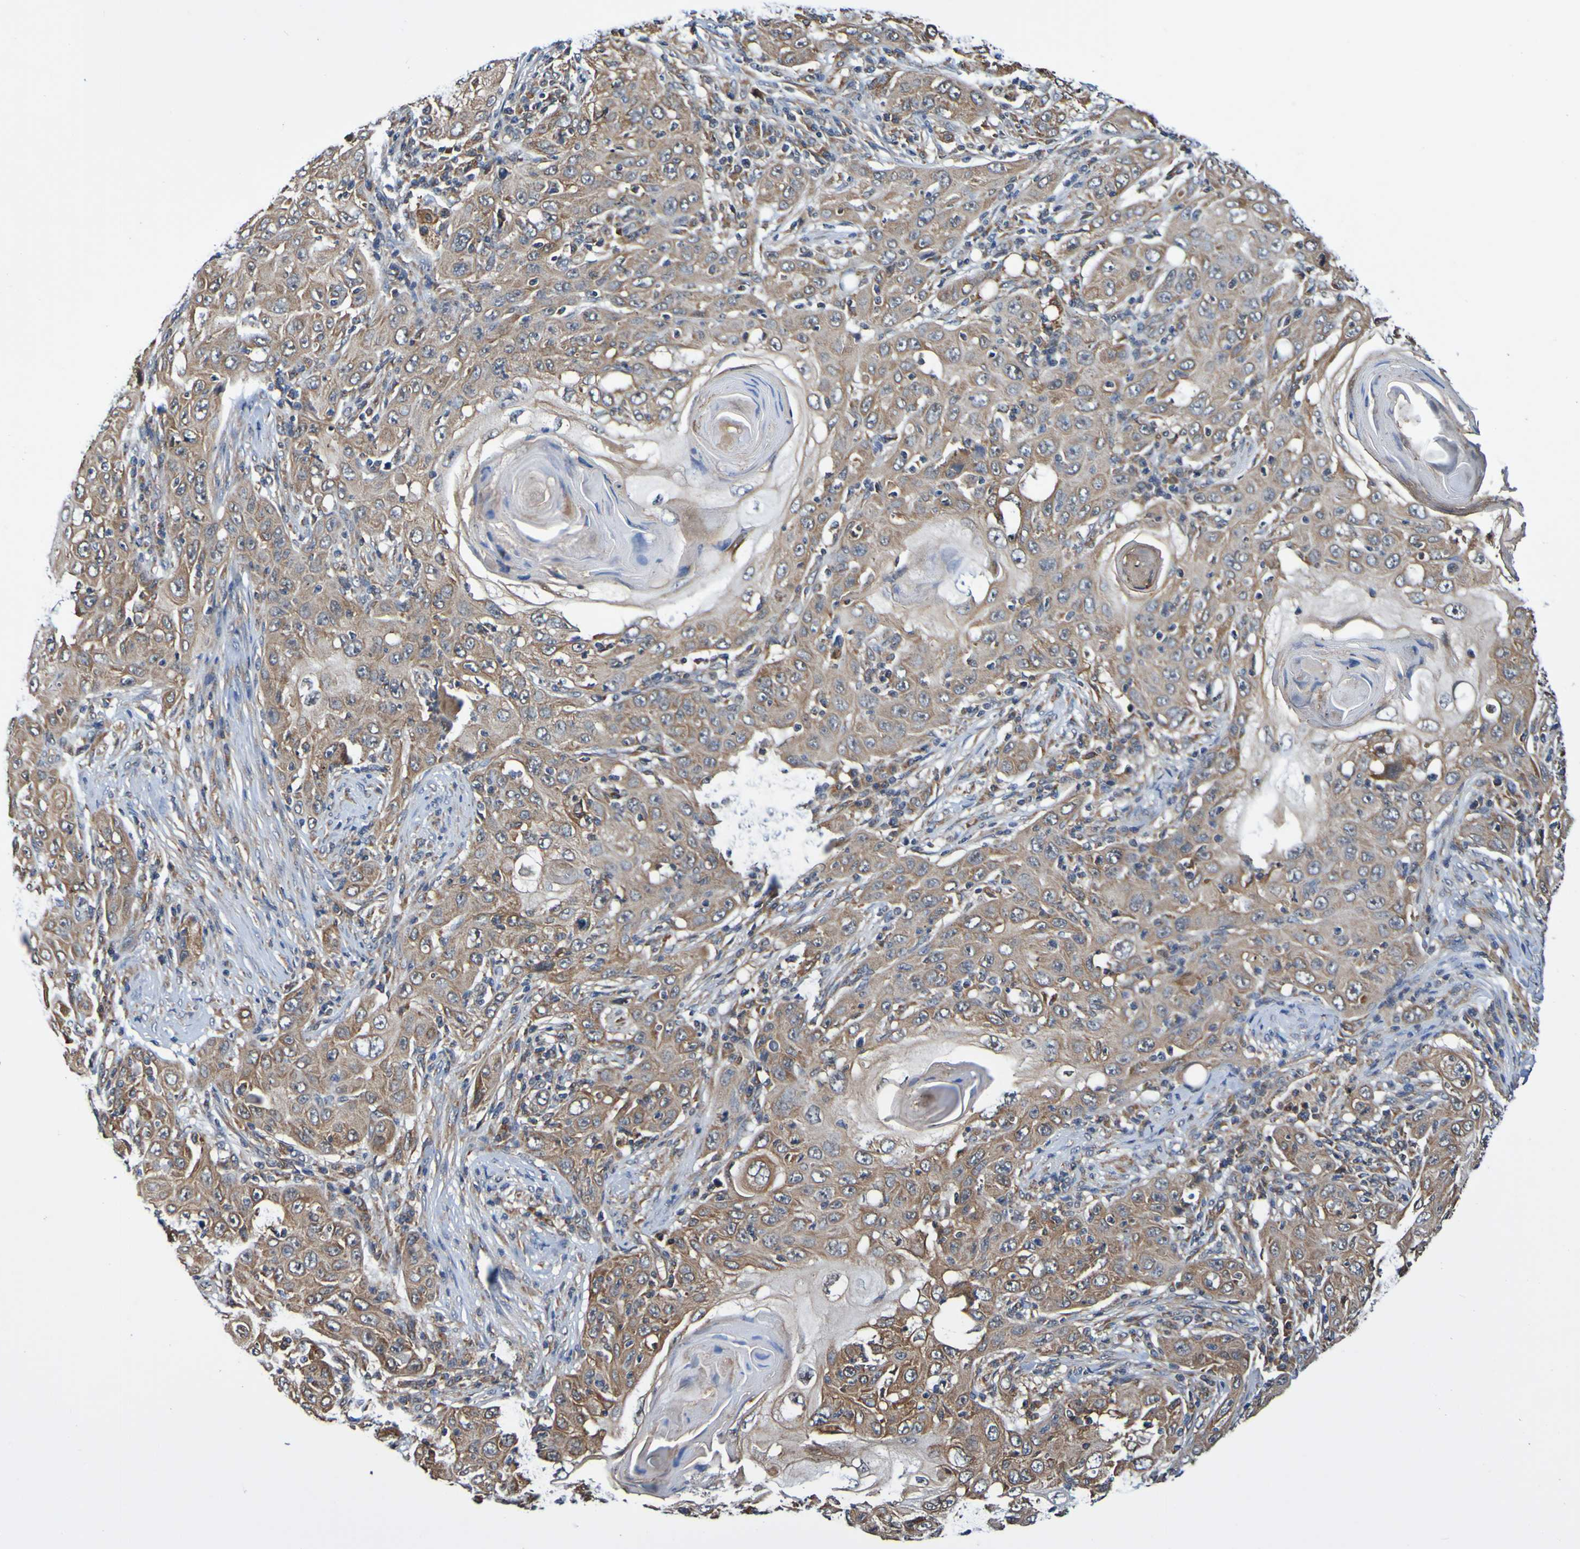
{"staining": {"intensity": "moderate", "quantity": ">75%", "location": "cytoplasmic/membranous"}, "tissue": "skin cancer", "cell_type": "Tumor cells", "image_type": "cancer", "snomed": [{"axis": "morphology", "description": "Squamous cell carcinoma, NOS"}, {"axis": "topography", "description": "Skin"}], "caption": "This micrograph reveals immunohistochemistry (IHC) staining of human squamous cell carcinoma (skin), with medium moderate cytoplasmic/membranous expression in about >75% of tumor cells.", "gene": "AXIN1", "patient": {"sex": "female", "age": 88}}